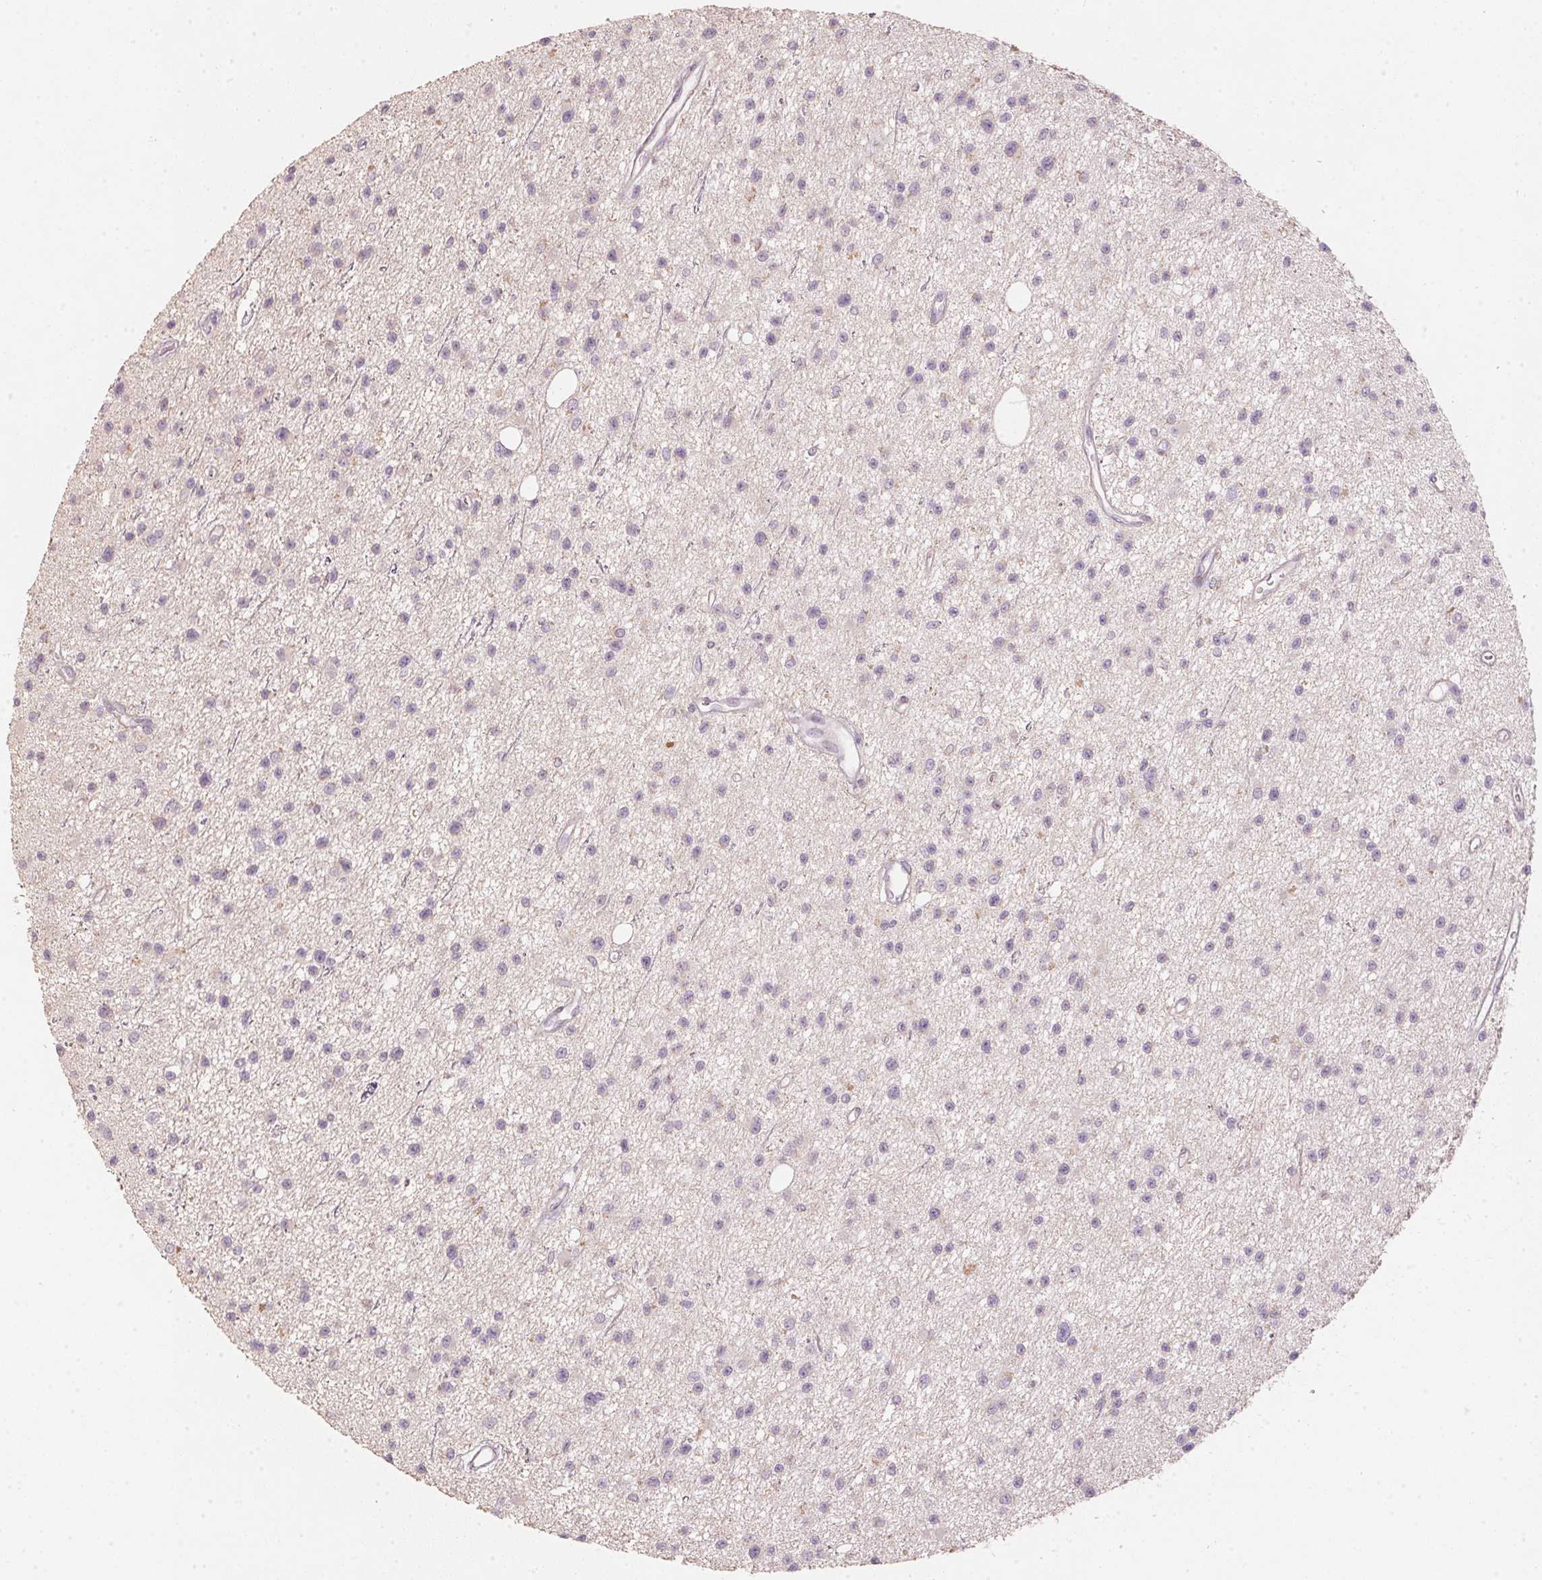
{"staining": {"intensity": "weak", "quantity": "<25%", "location": "cytoplasmic/membranous"}, "tissue": "glioma", "cell_type": "Tumor cells", "image_type": "cancer", "snomed": [{"axis": "morphology", "description": "Glioma, malignant, Low grade"}, {"axis": "topography", "description": "Brain"}], "caption": "Tumor cells are negative for brown protein staining in malignant glioma (low-grade).", "gene": "BLOC1S2", "patient": {"sex": "male", "age": 43}}